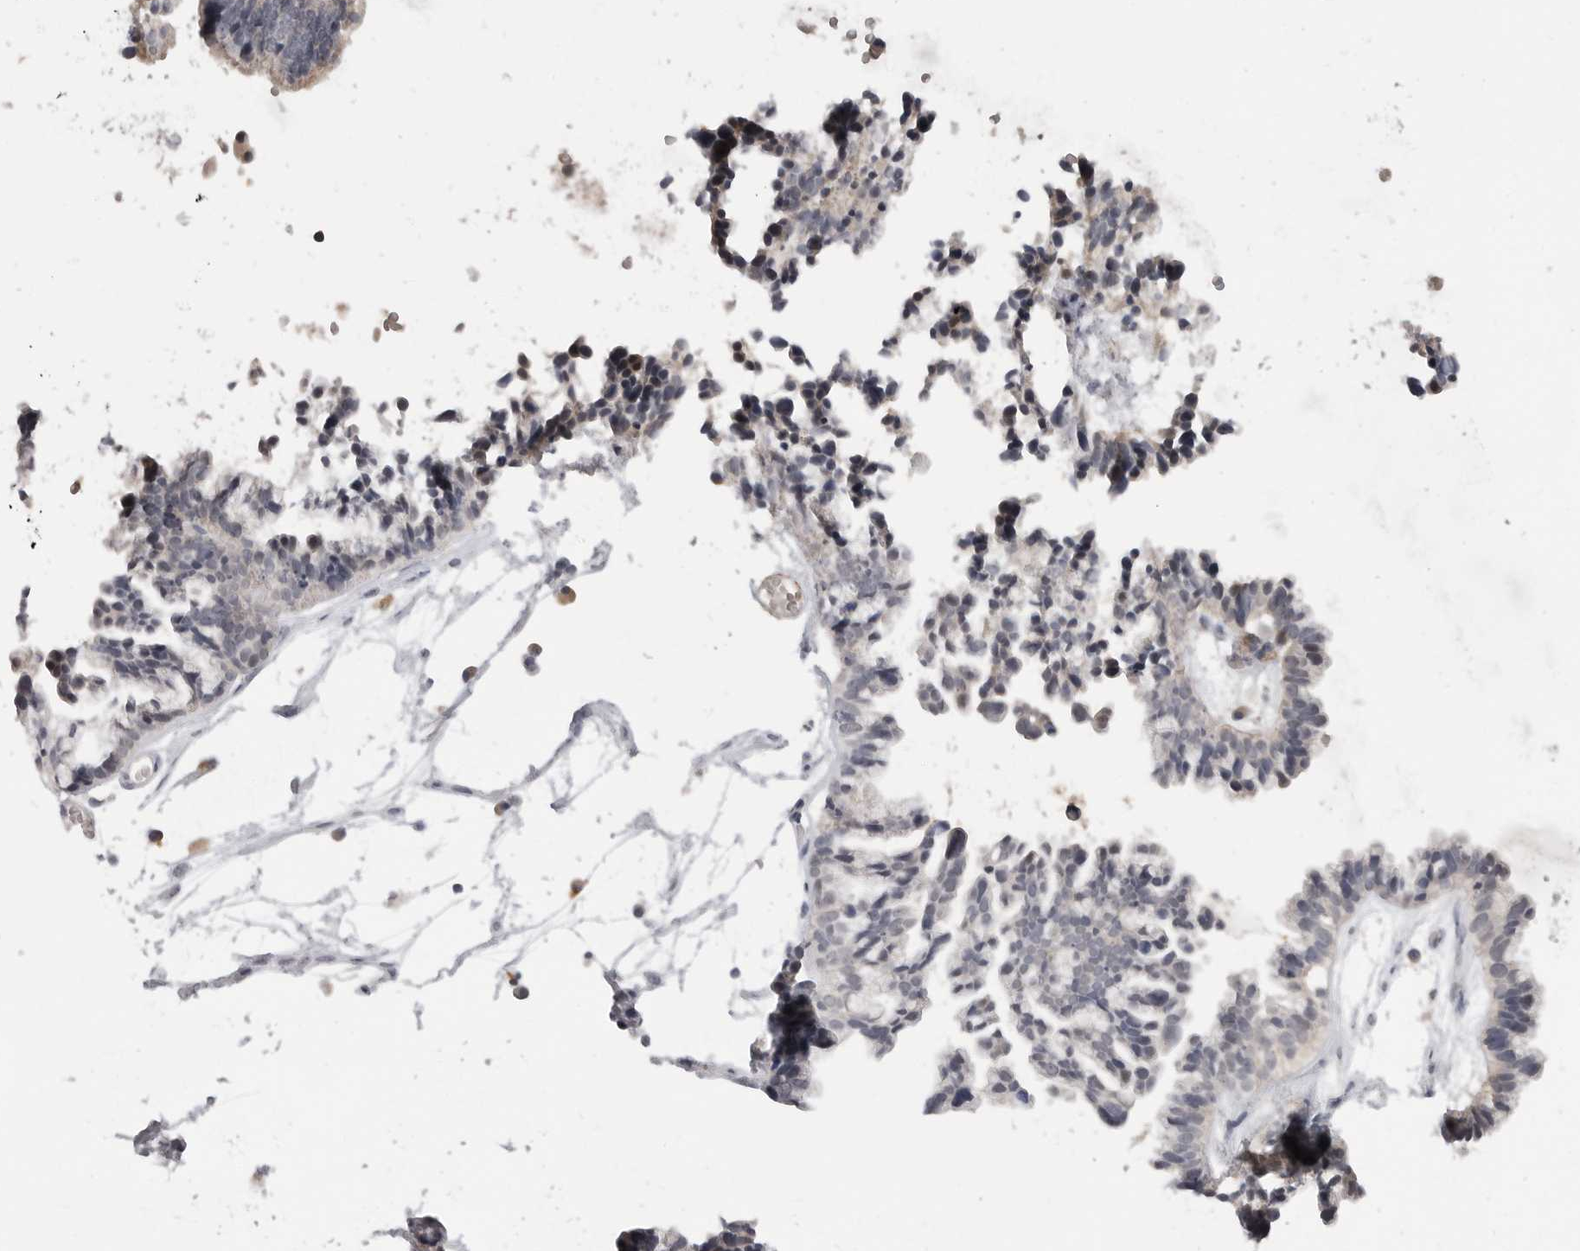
{"staining": {"intensity": "negative", "quantity": "none", "location": "none"}, "tissue": "ovarian cancer", "cell_type": "Tumor cells", "image_type": "cancer", "snomed": [{"axis": "morphology", "description": "Cystadenocarcinoma, serous, NOS"}, {"axis": "topography", "description": "Ovary"}], "caption": "An immunohistochemistry (IHC) photomicrograph of serous cystadenocarcinoma (ovarian) is shown. There is no staining in tumor cells of serous cystadenocarcinoma (ovarian). The staining is performed using DAB brown chromogen with nuclei counter-stained in using hematoxylin.", "gene": "PLEKHF1", "patient": {"sex": "female", "age": 56}}